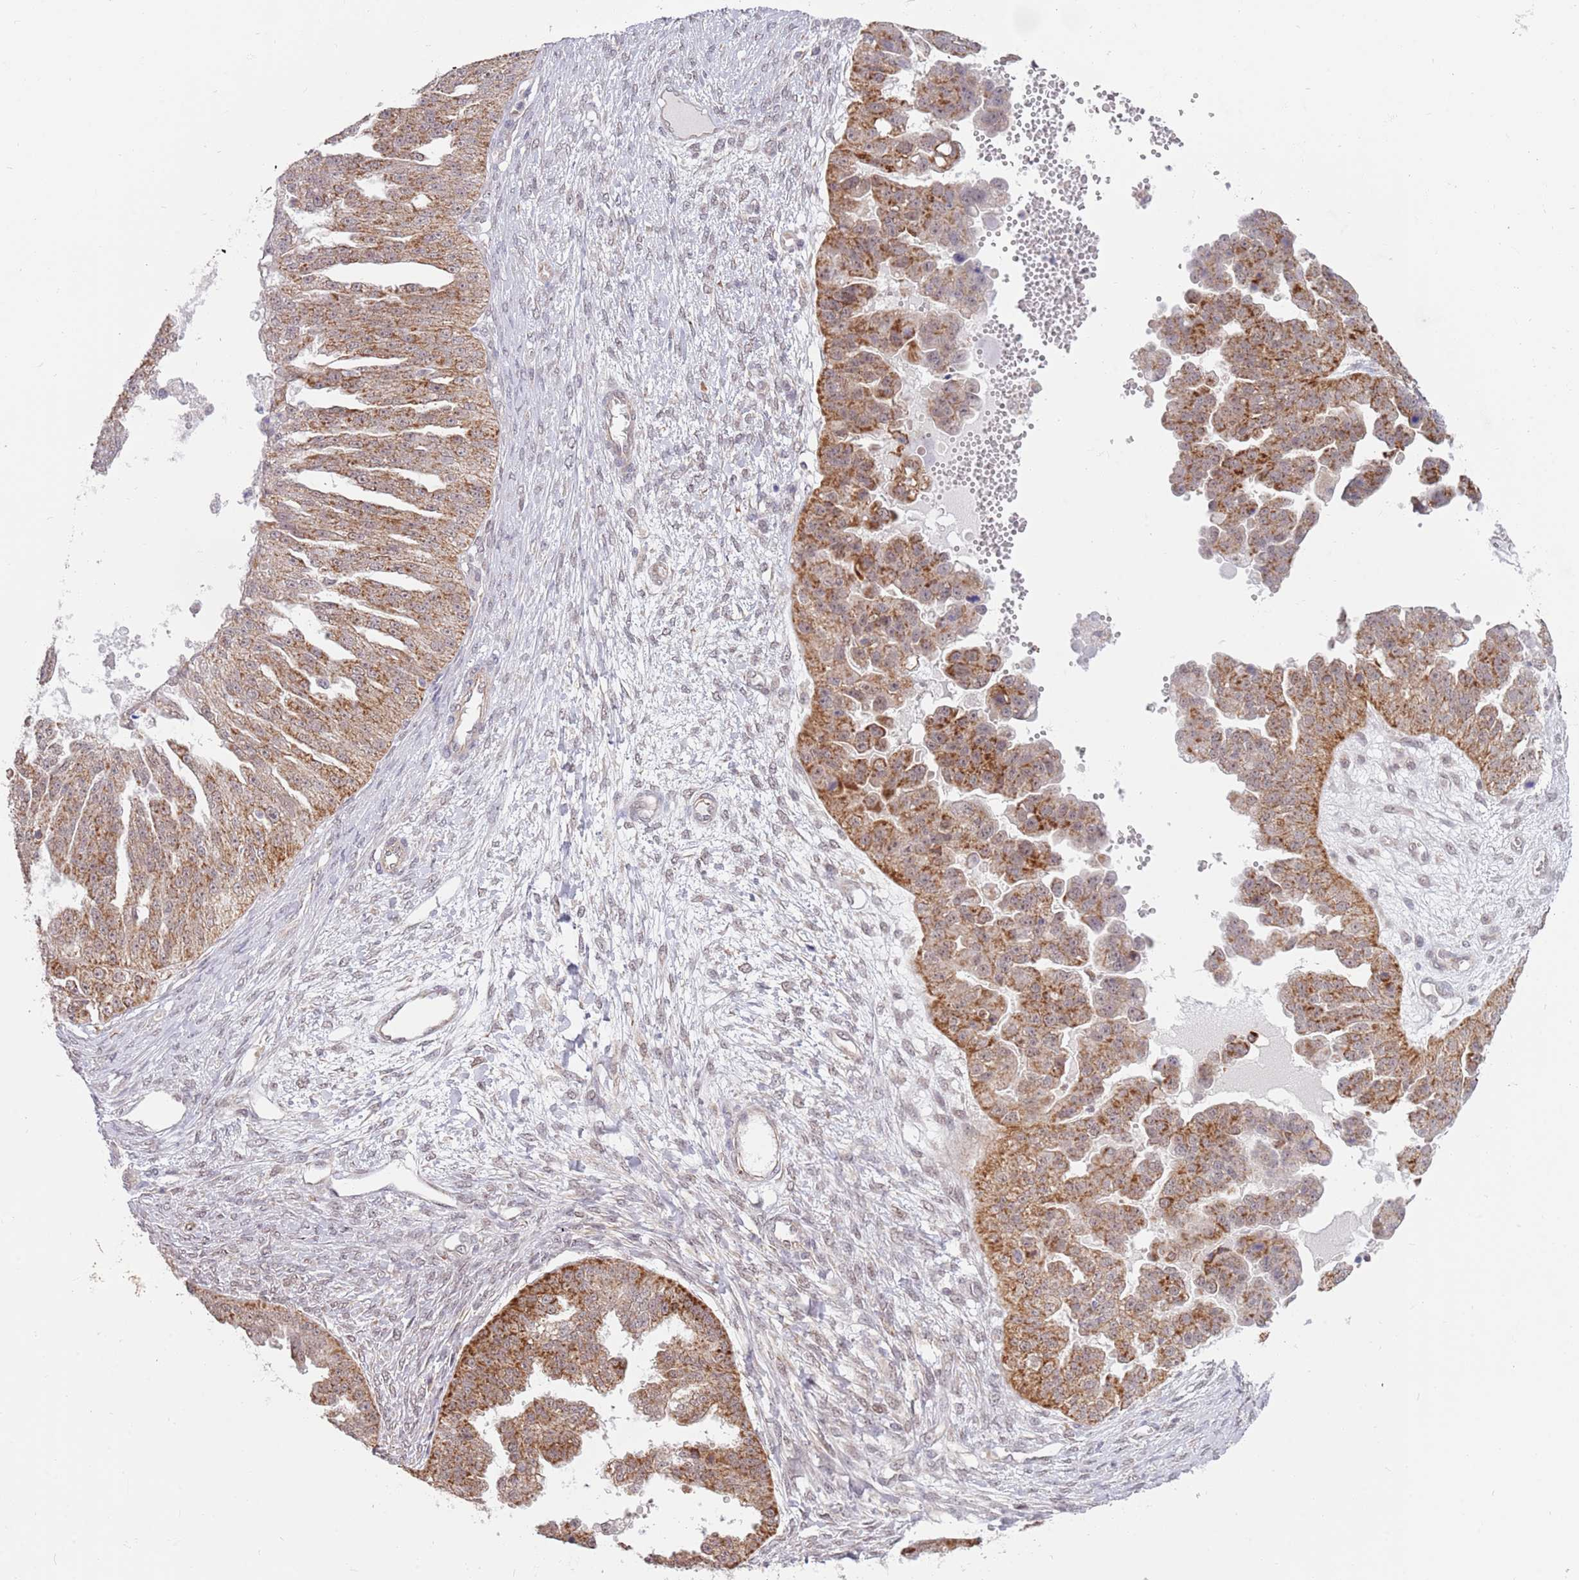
{"staining": {"intensity": "moderate", "quantity": ">75%", "location": "cytoplasmic/membranous"}, "tissue": "ovarian cancer", "cell_type": "Tumor cells", "image_type": "cancer", "snomed": [{"axis": "morphology", "description": "Cystadenocarcinoma, serous, NOS"}, {"axis": "topography", "description": "Ovary"}], "caption": "Protein staining of serous cystadenocarcinoma (ovarian) tissue exhibits moderate cytoplasmic/membranous expression in about >75% of tumor cells. (IHC, brightfield microscopy, high magnification).", "gene": "UQCC3", "patient": {"sex": "female", "age": 58}}